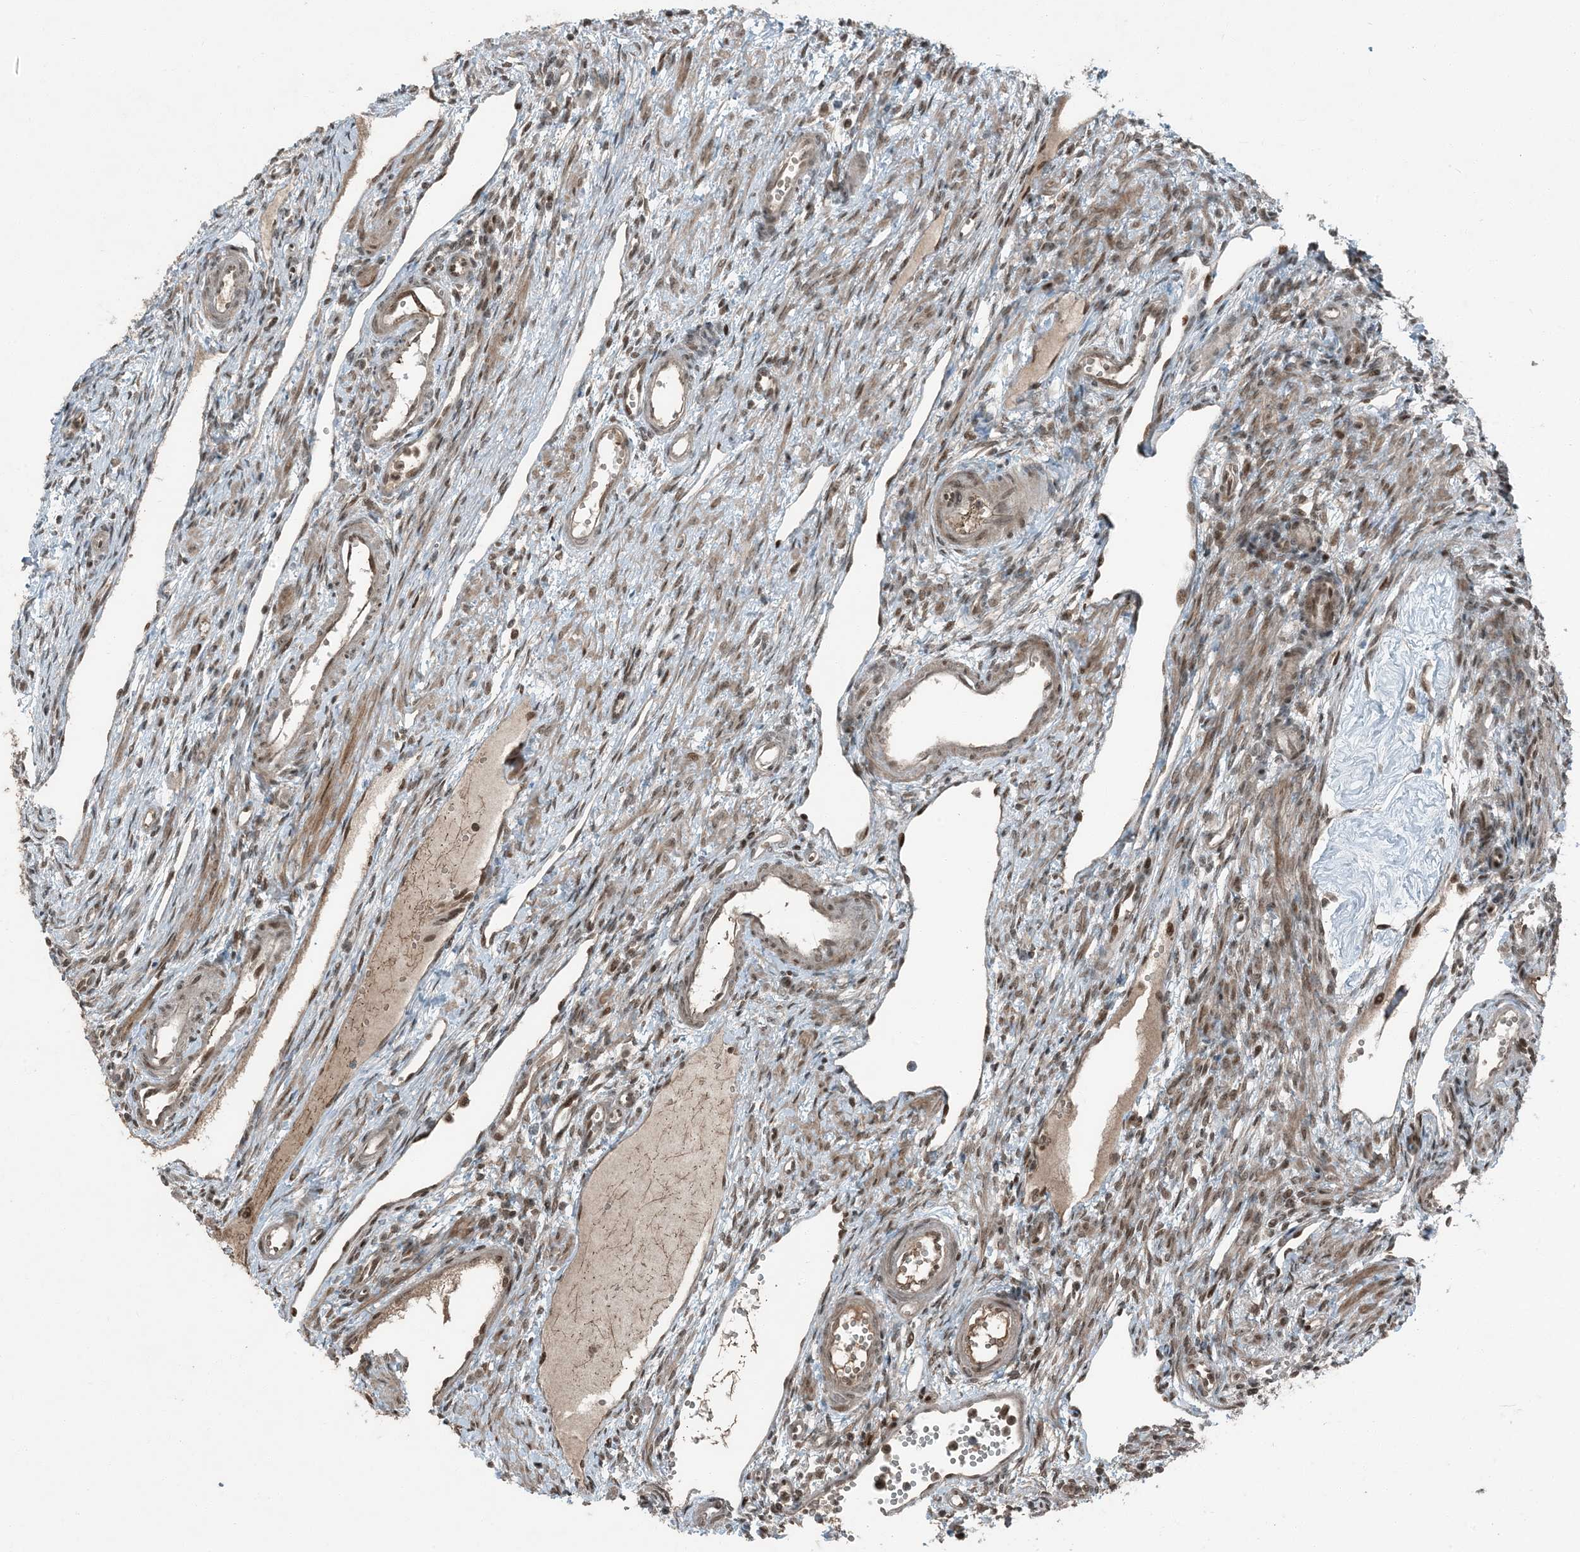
{"staining": {"intensity": "moderate", "quantity": ">75%", "location": "cytoplasmic/membranous,nuclear"}, "tissue": "ovary", "cell_type": "Follicle cells", "image_type": "normal", "snomed": [{"axis": "morphology", "description": "Normal tissue, NOS"}, {"axis": "morphology", "description": "Cyst, NOS"}, {"axis": "topography", "description": "Ovary"}], "caption": "Immunohistochemistry (IHC) (DAB (3,3'-diaminobenzidine)) staining of unremarkable human ovary reveals moderate cytoplasmic/membranous,nuclear protein staining in about >75% of follicle cells.", "gene": "TRAPPC12", "patient": {"sex": "female", "age": 33}}